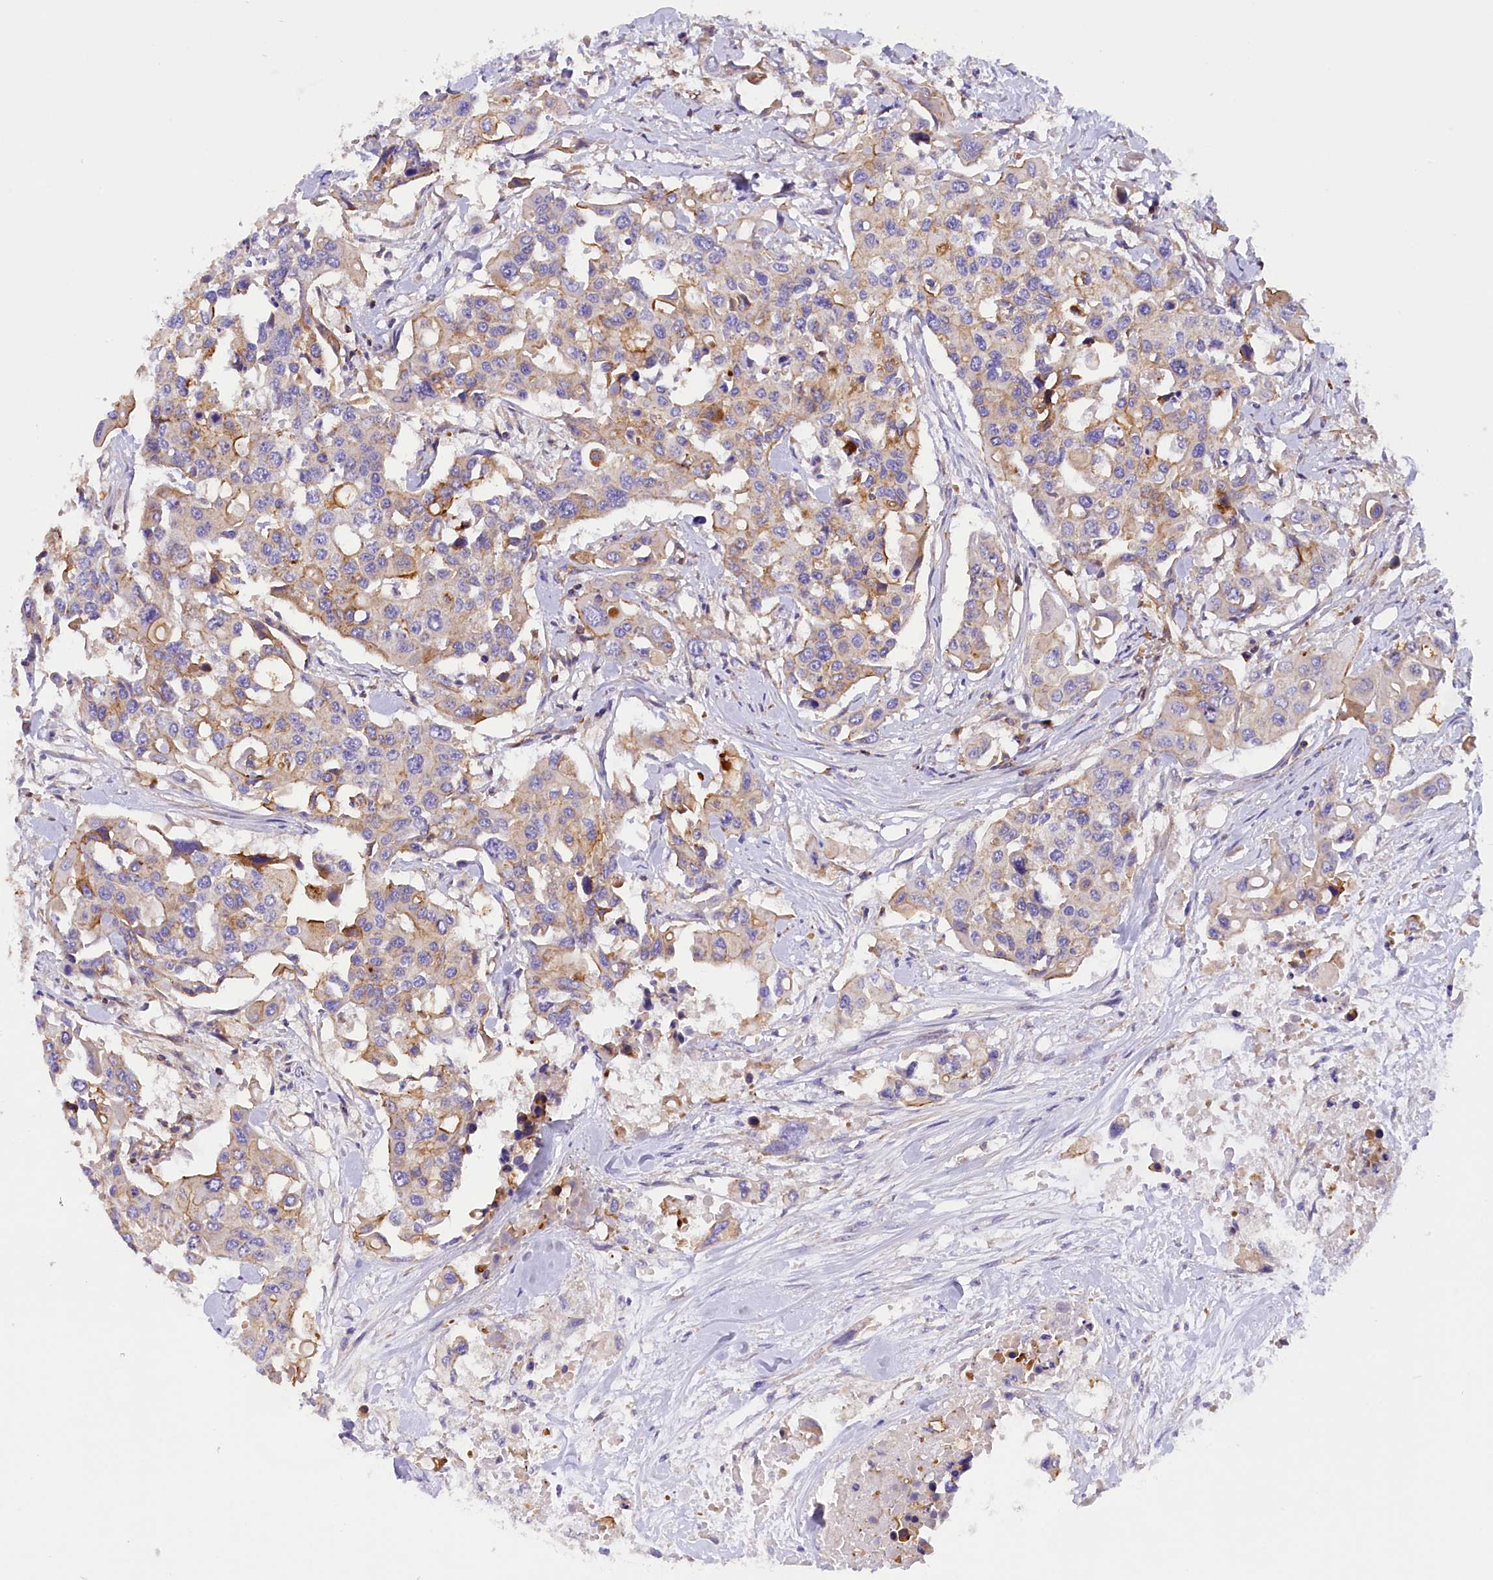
{"staining": {"intensity": "moderate", "quantity": "<25%", "location": "cytoplasmic/membranous"}, "tissue": "colorectal cancer", "cell_type": "Tumor cells", "image_type": "cancer", "snomed": [{"axis": "morphology", "description": "Adenocarcinoma, NOS"}, {"axis": "topography", "description": "Colon"}], "caption": "Colorectal cancer (adenocarcinoma) was stained to show a protein in brown. There is low levels of moderate cytoplasmic/membranous positivity in approximately <25% of tumor cells. The protein is shown in brown color, while the nuclei are stained blue.", "gene": "FAM193A", "patient": {"sex": "male", "age": 77}}